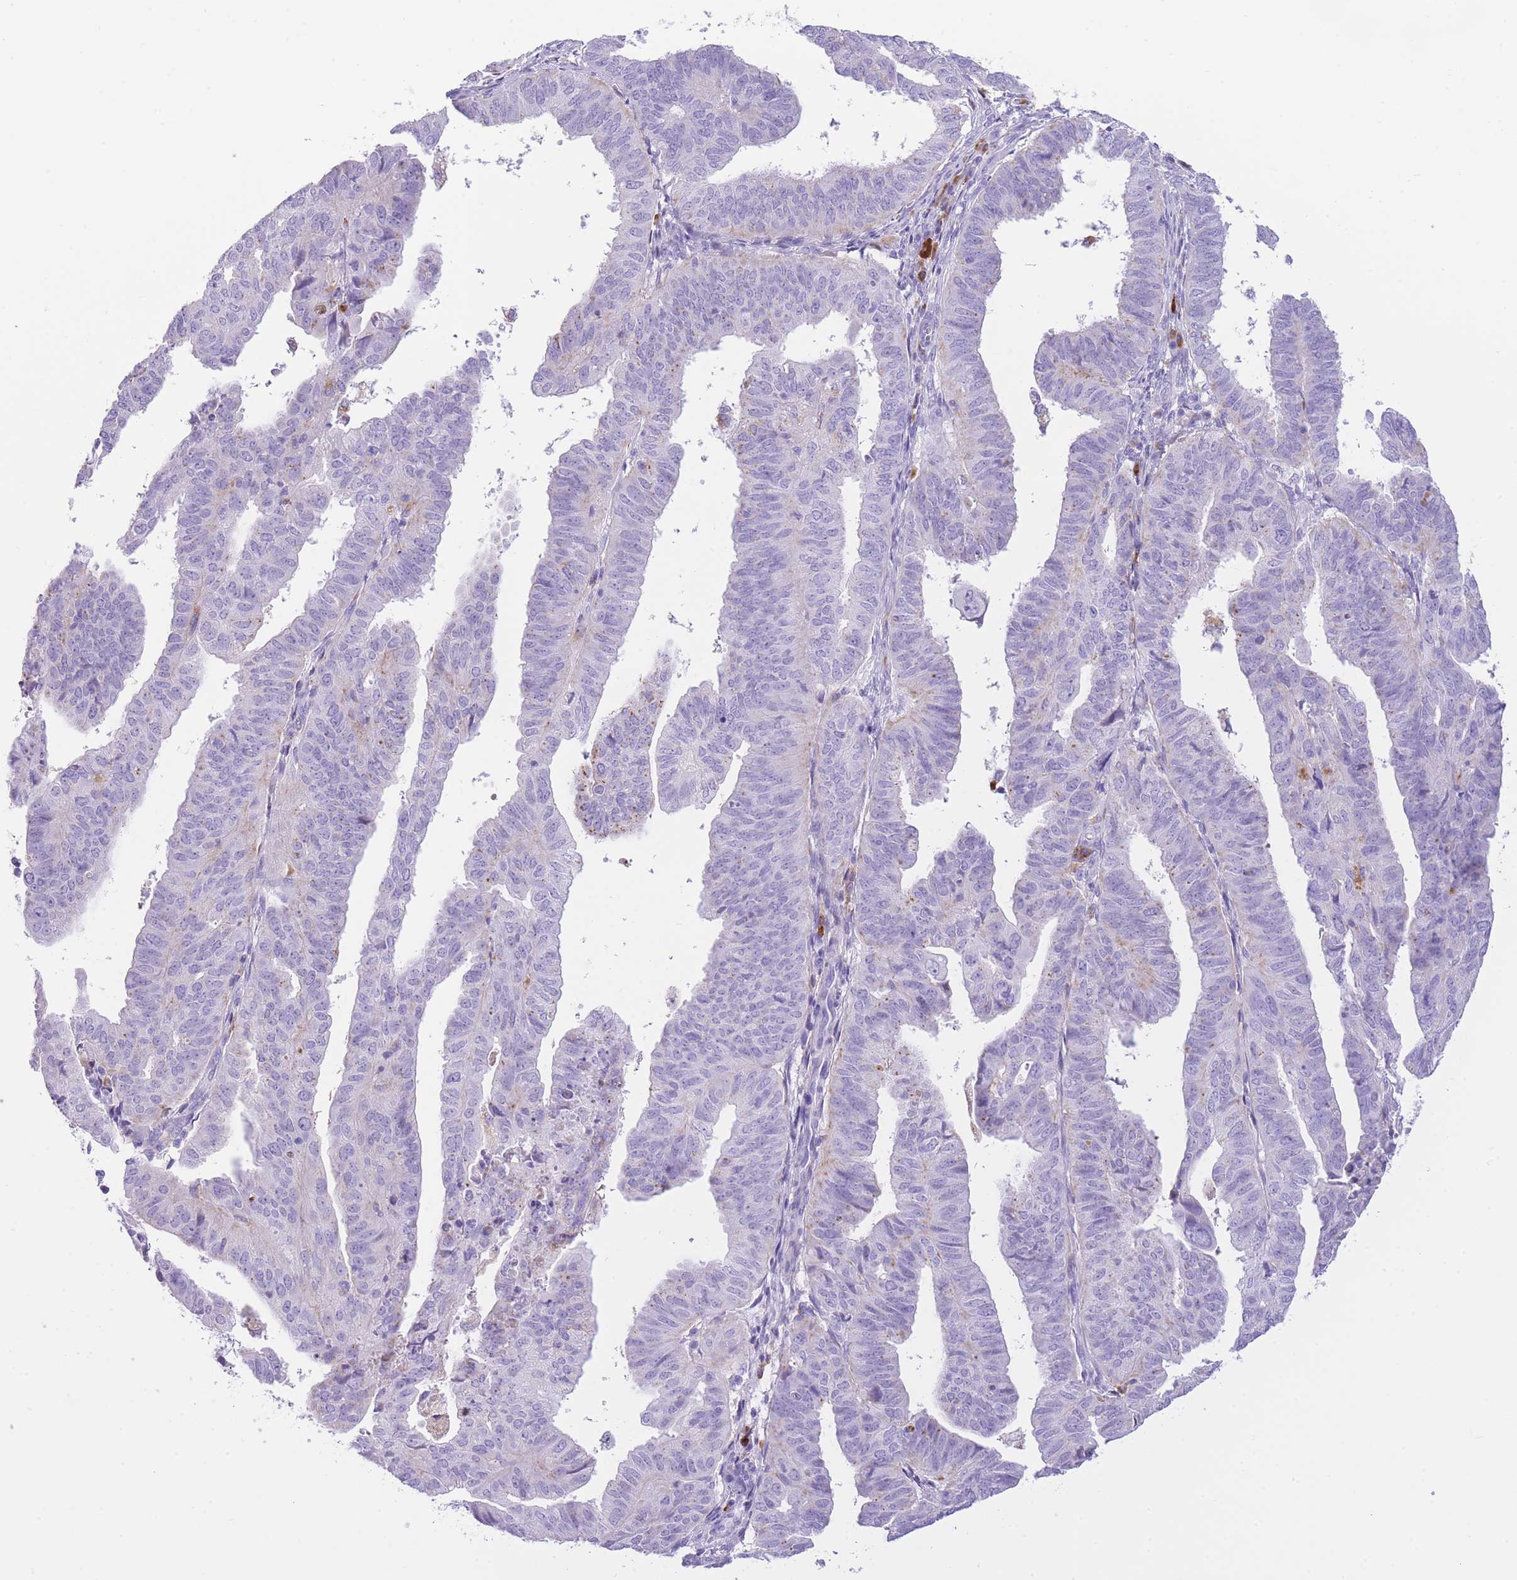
{"staining": {"intensity": "negative", "quantity": "none", "location": "none"}, "tissue": "endometrial cancer", "cell_type": "Tumor cells", "image_type": "cancer", "snomed": [{"axis": "morphology", "description": "Adenocarcinoma, NOS"}, {"axis": "topography", "description": "Uterus"}], "caption": "Endometrial cancer was stained to show a protein in brown. There is no significant staining in tumor cells. Nuclei are stained in blue.", "gene": "PLBD1", "patient": {"sex": "female", "age": 77}}